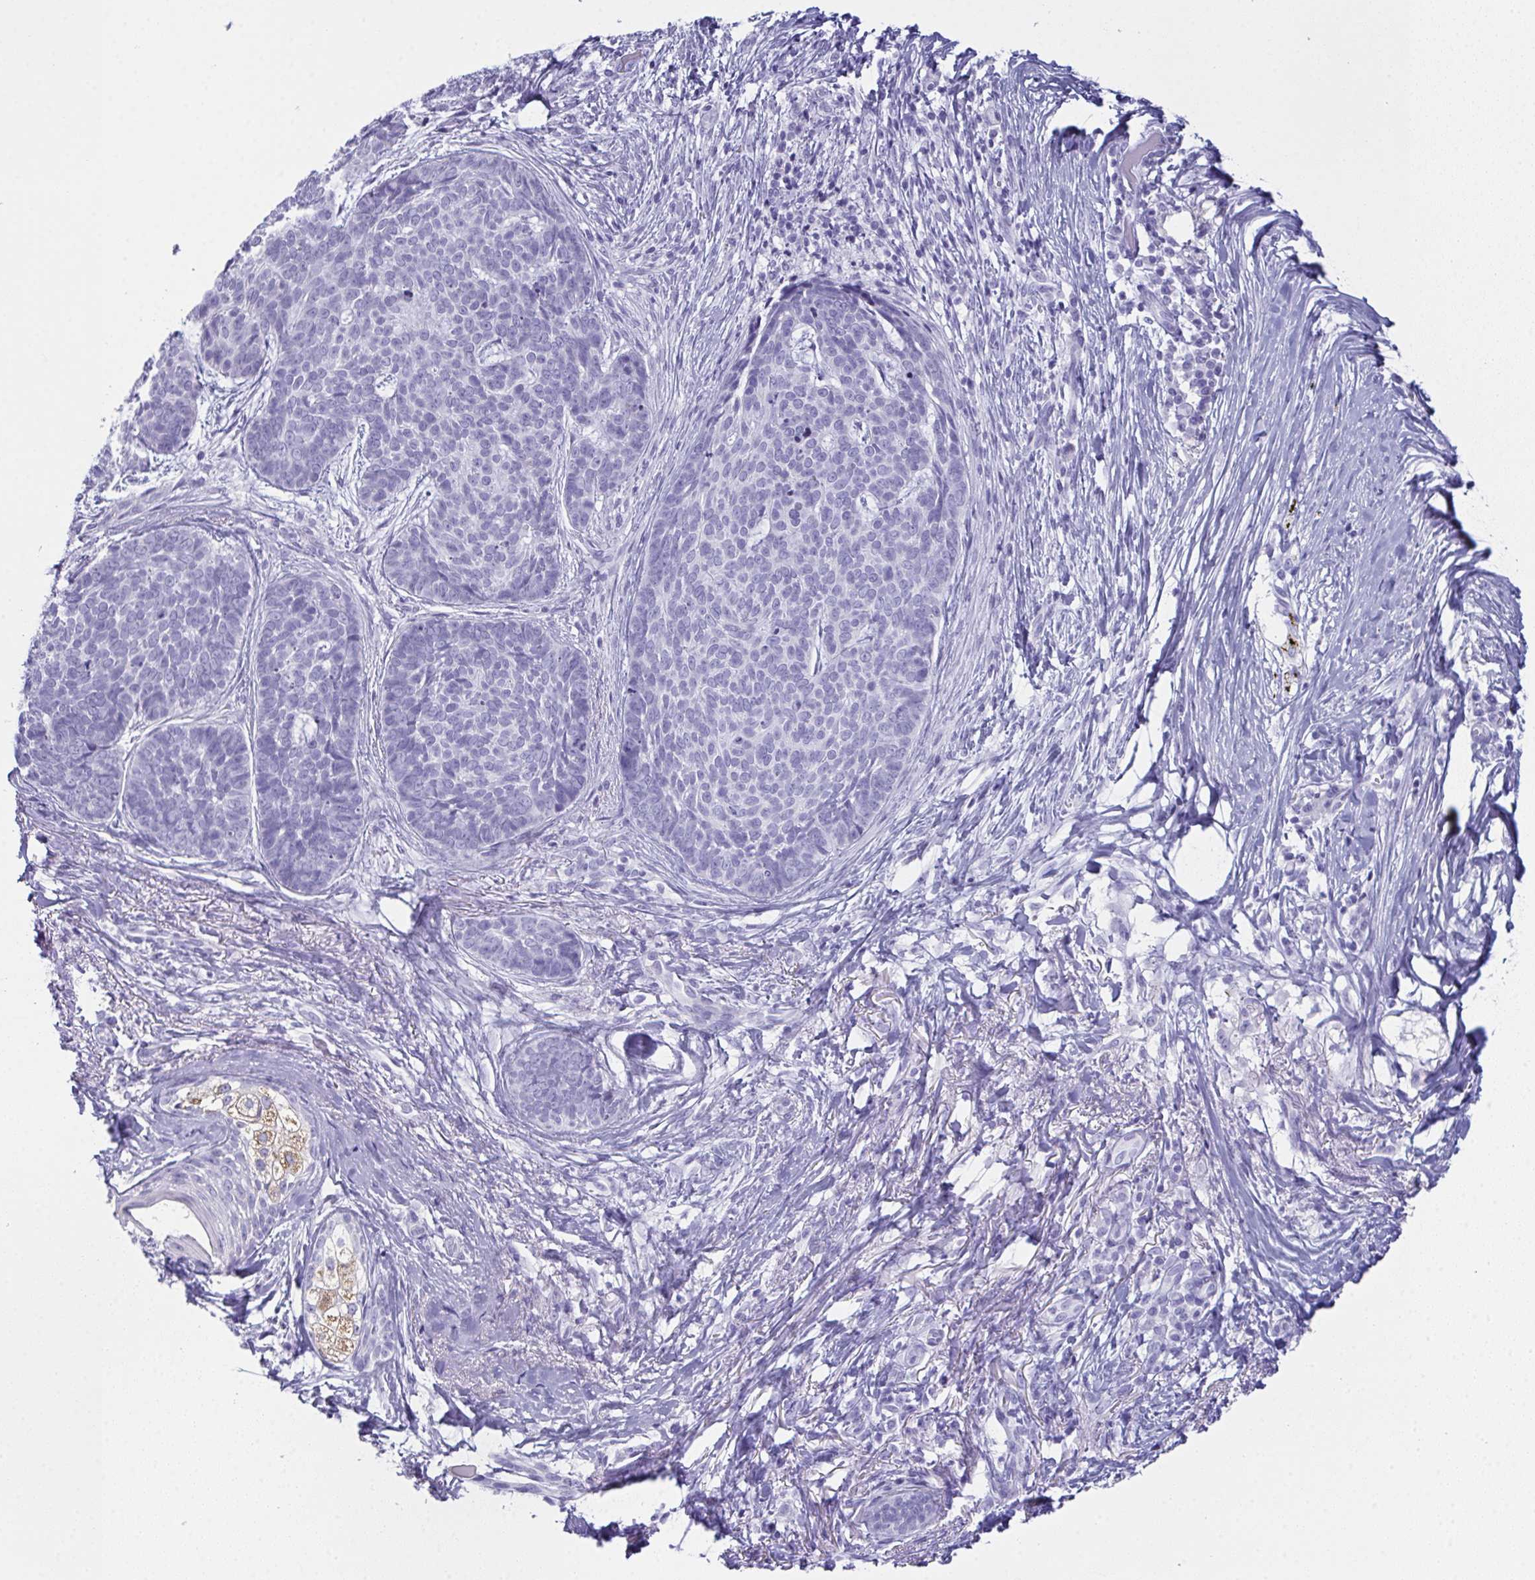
{"staining": {"intensity": "negative", "quantity": "none", "location": "none"}, "tissue": "skin cancer", "cell_type": "Tumor cells", "image_type": "cancer", "snomed": [{"axis": "morphology", "description": "Basal cell carcinoma"}, {"axis": "topography", "description": "Skin"}, {"axis": "topography", "description": "Skin of nose"}], "caption": "This is an IHC photomicrograph of basal cell carcinoma (skin). There is no expression in tumor cells.", "gene": "TEX19", "patient": {"sex": "female", "age": 81}}